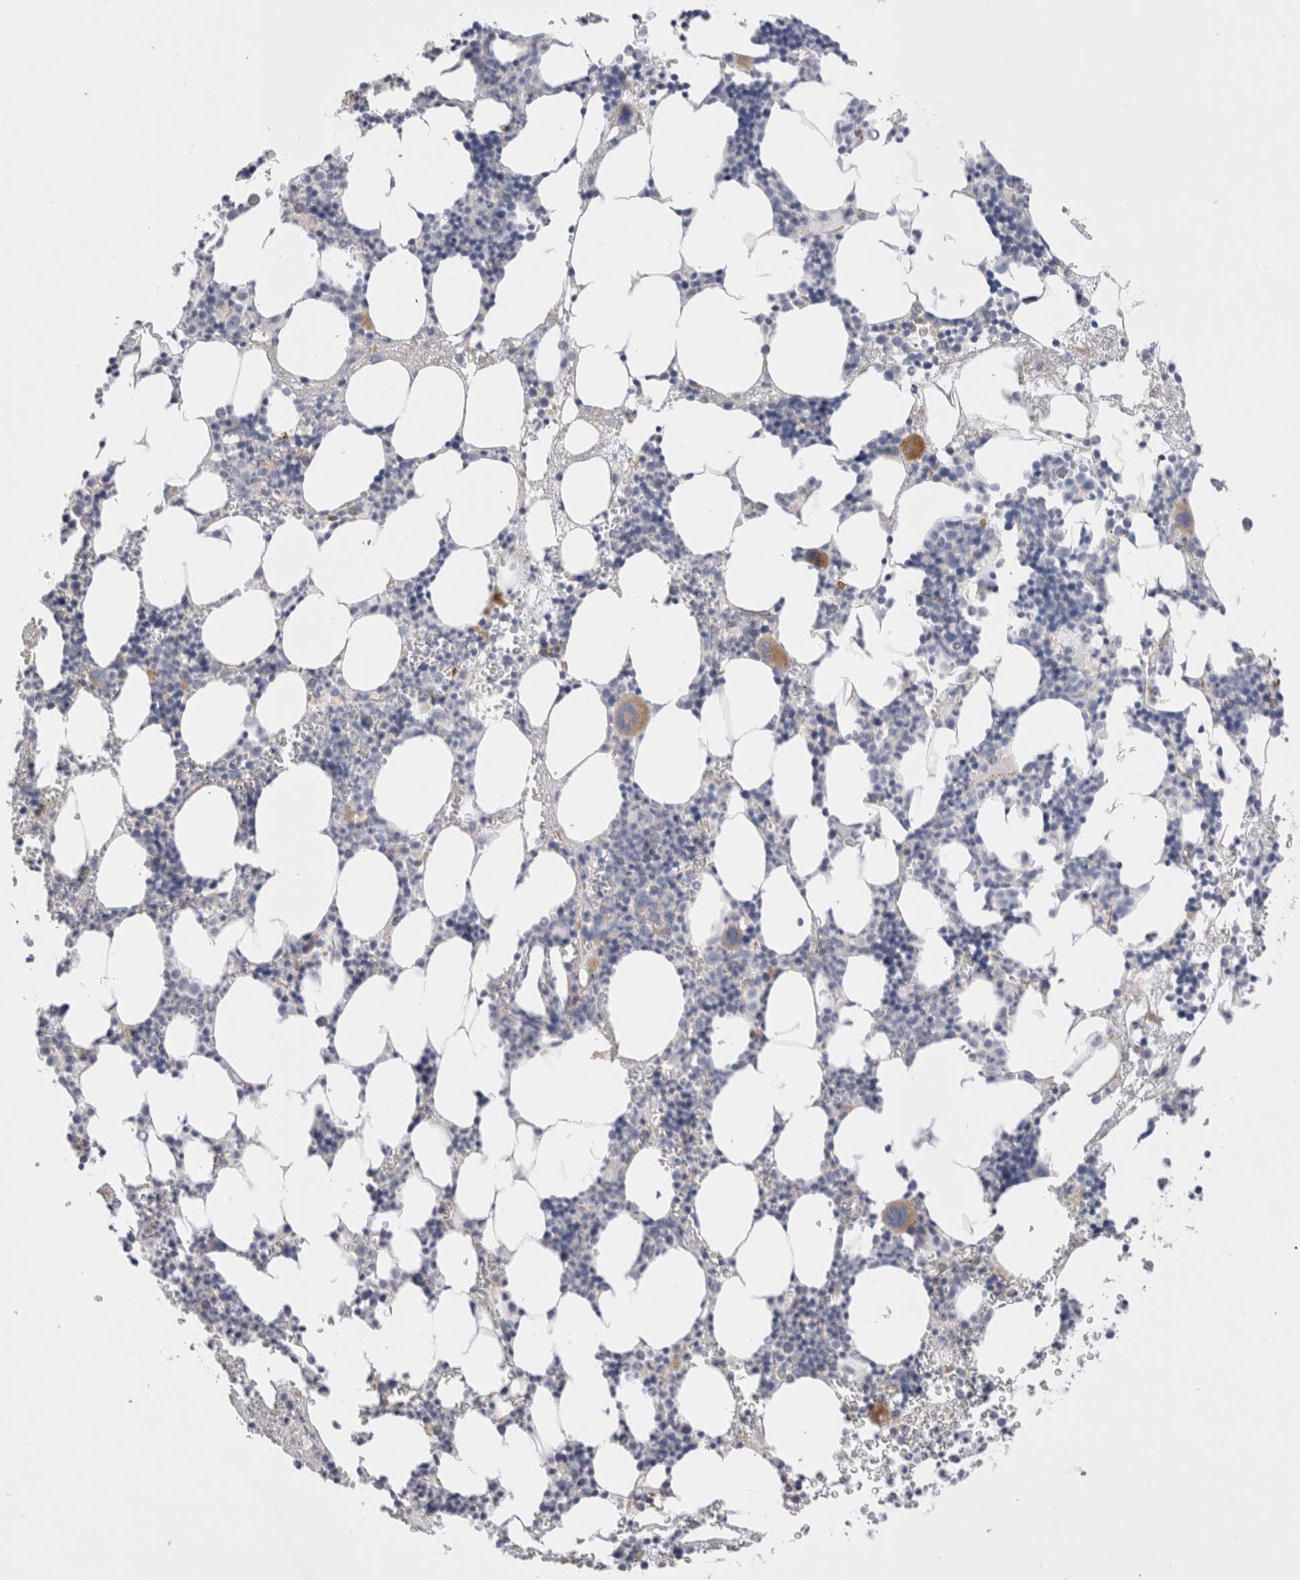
{"staining": {"intensity": "strong", "quantity": "<25%", "location": "cytoplasmic/membranous"}, "tissue": "bone marrow", "cell_type": "Hematopoietic cells", "image_type": "normal", "snomed": [{"axis": "morphology", "description": "Normal tissue, NOS"}, {"axis": "morphology", "description": "Inflammation, NOS"}, {"axis": "topography", "description": "Bone marrow"}], "caption": "Strong cytoplasmic/membranous staining is seen in approximately <25% of hematopoietic cells in benign bone marrow.", "gene": "CNPY4", "patient": {"sex": "female", "age": 67}}